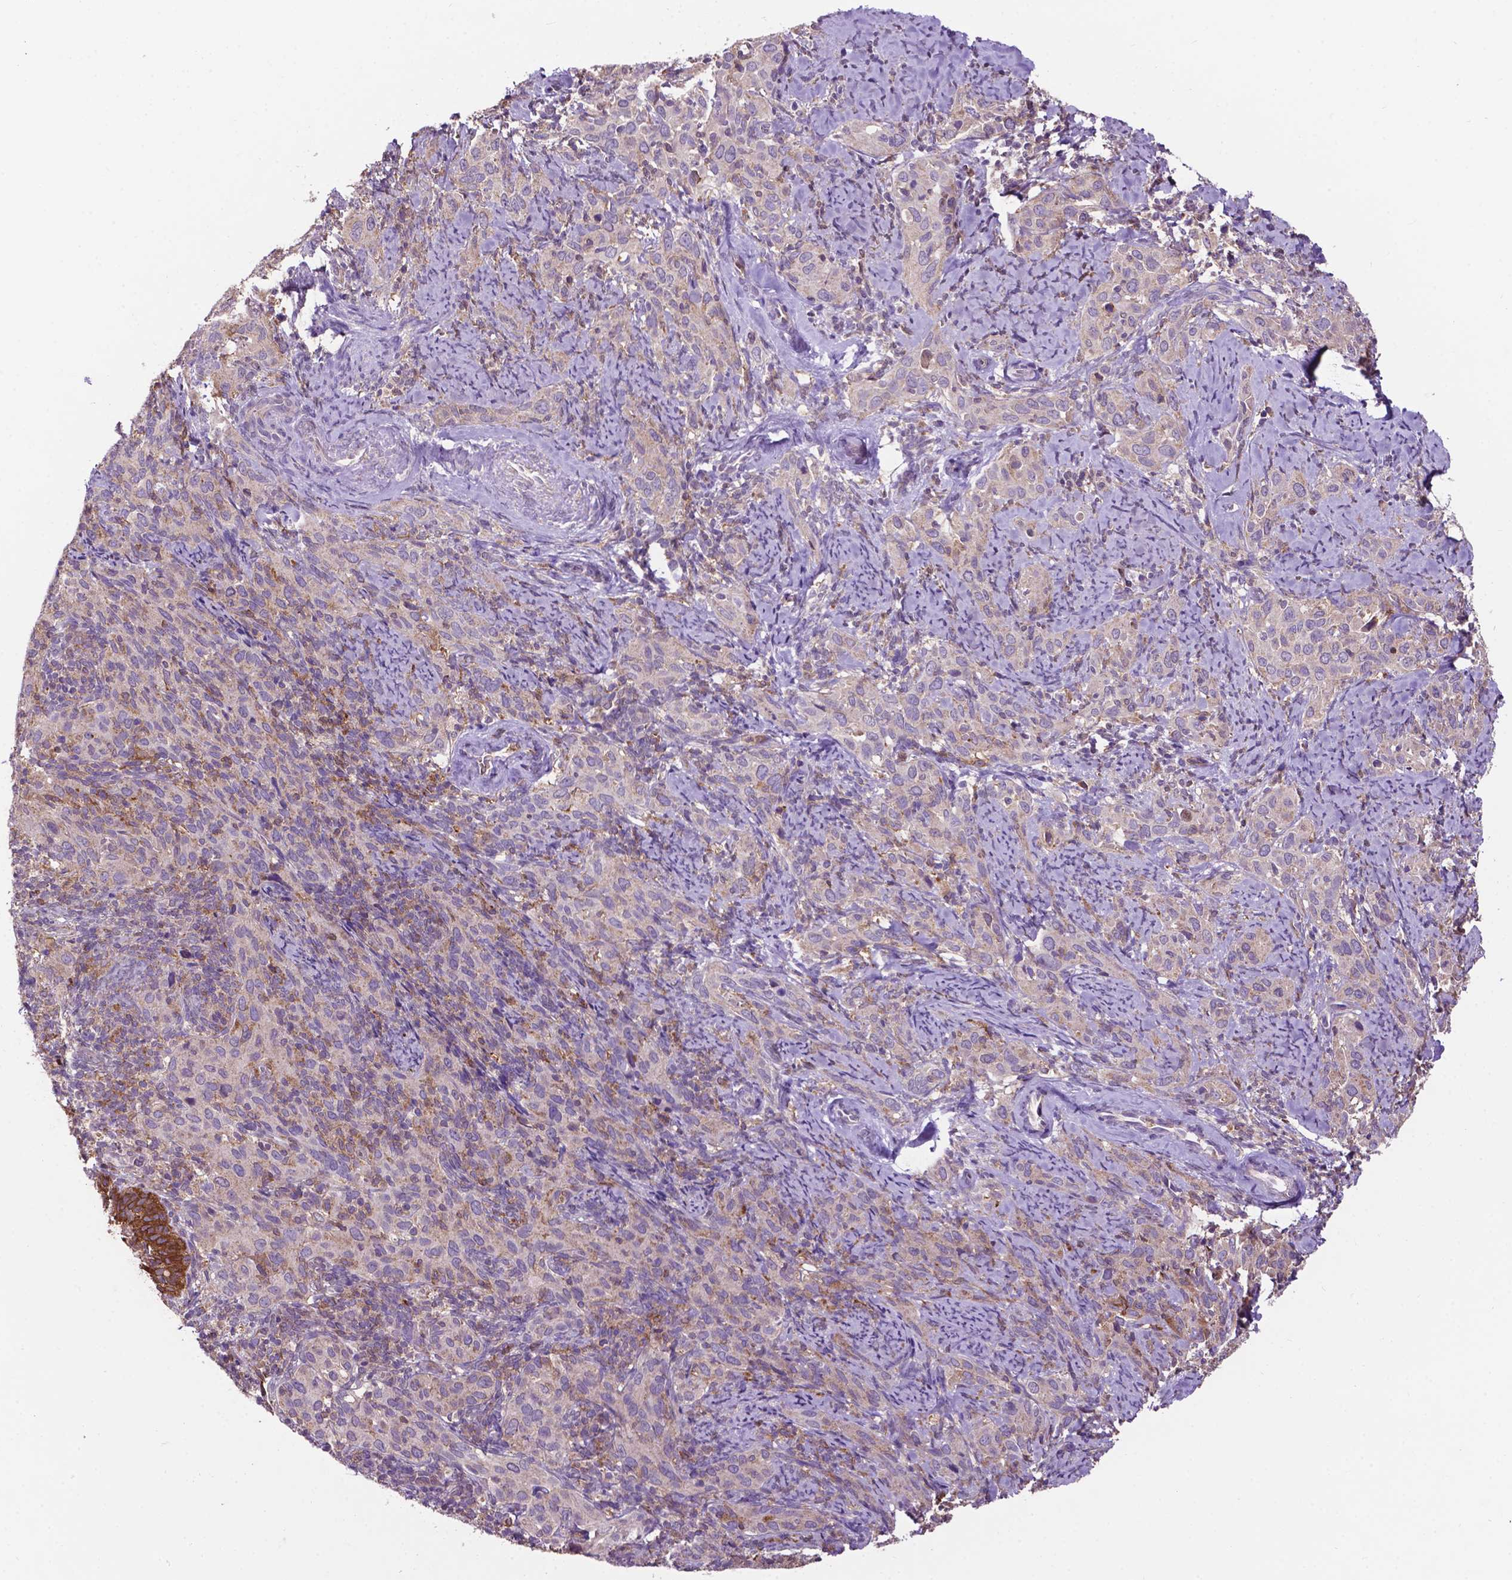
{"staining": {"intensity": "negative", "quantity": "none", "location": "none"}, "tissue": "cervical cancer", "cell_type": "Tumor cells", "image_type": "cancer", "snomed": [{"axis": "morphology", "description": "Squamous cell carcinoma, NOS"}, {"axis": "topography", "description": "Cervix"}], "caption": "The micrograph reveals no staining of tumor cells in cervical cancer.", "gene": "SMAD3", "patient": {"sex": "female", "age": 51}}